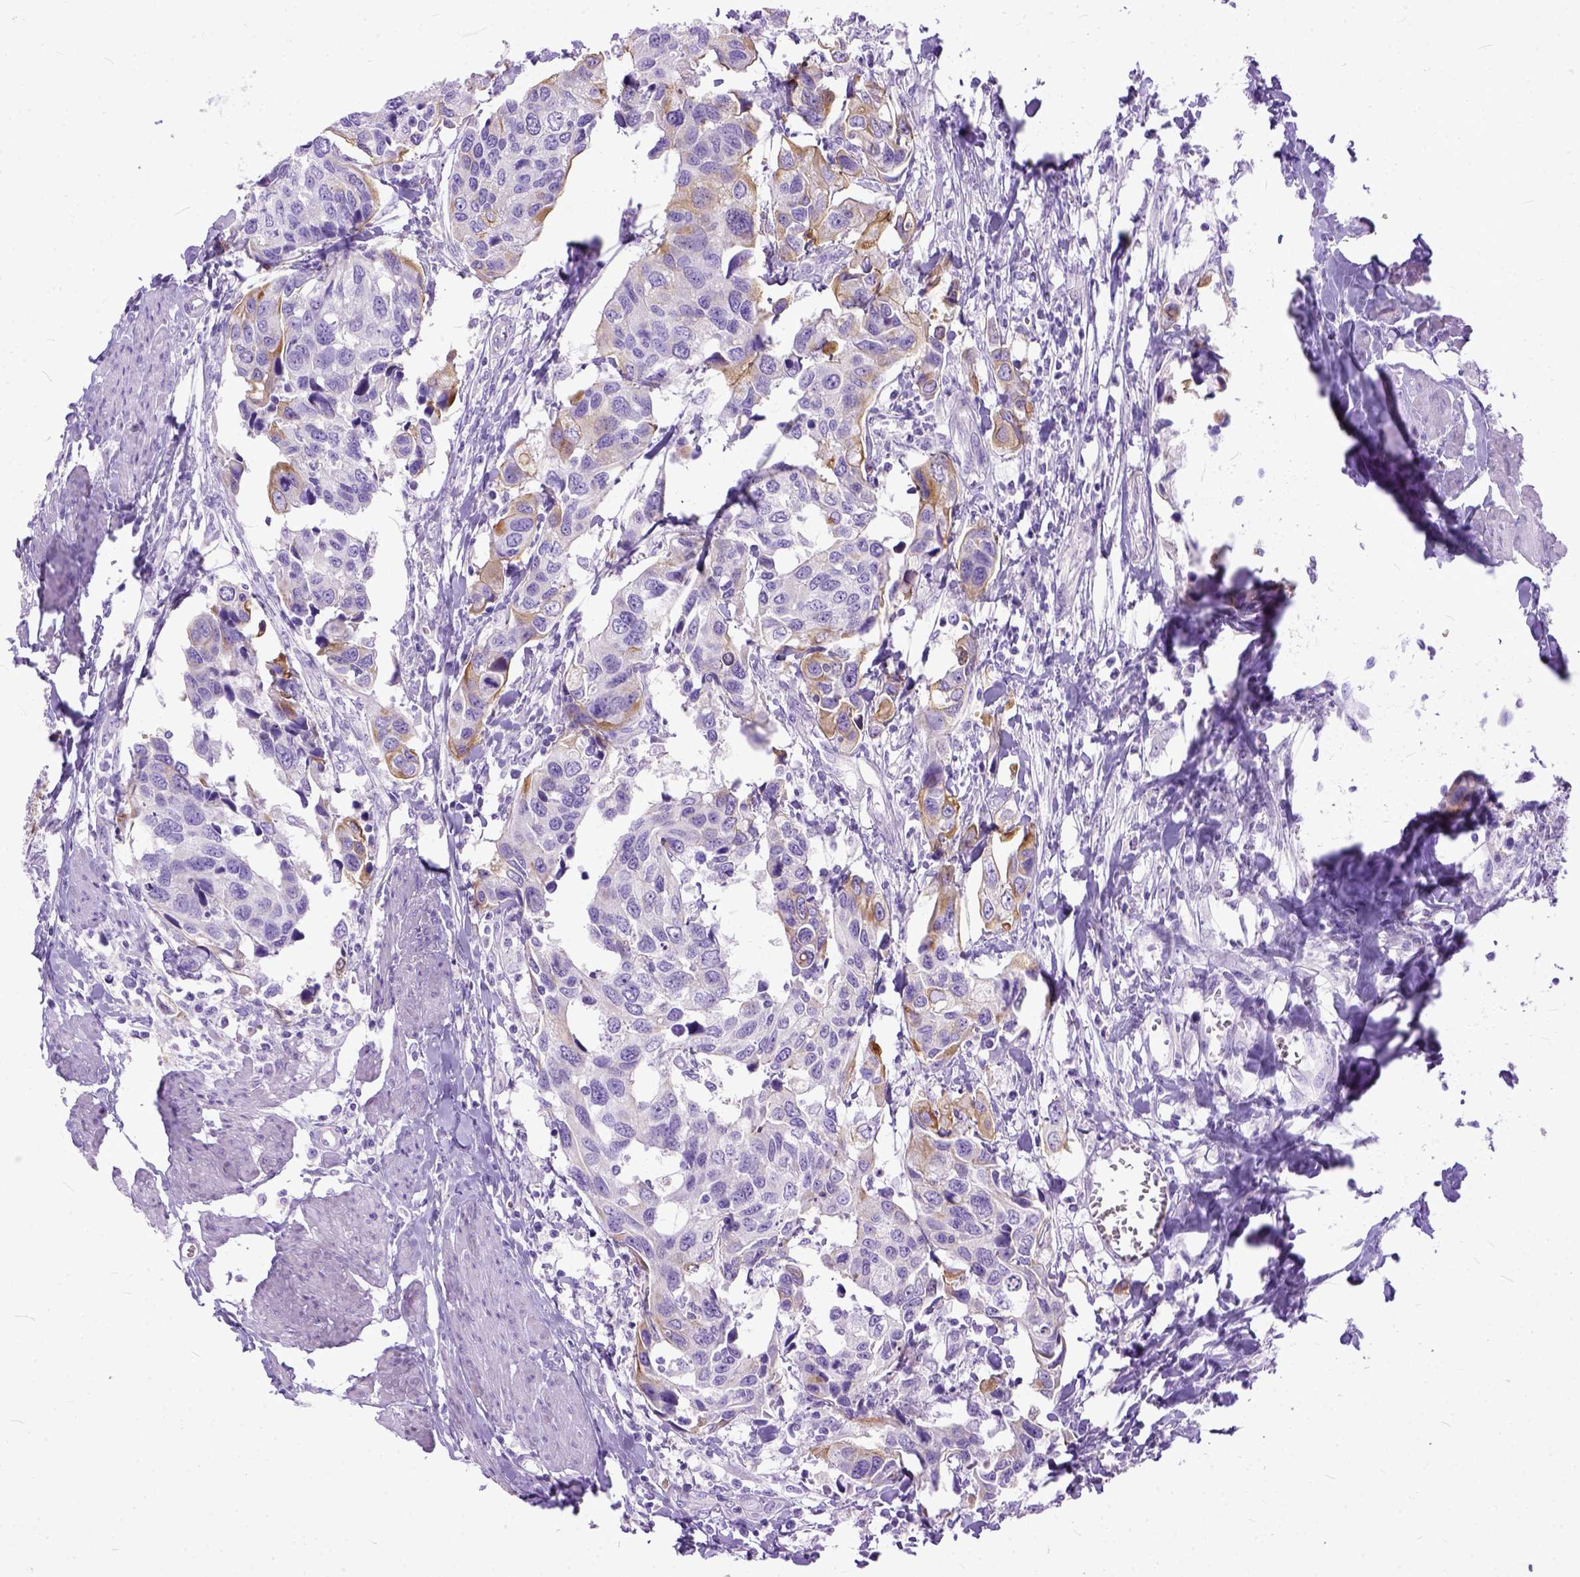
{"staining": {"intensity": "moderate", "quantity": "<25%", "location": "cytoplasmic/membranous"}, "tissue": "urothelial cancer", "cell_type": "Tumor cells", "image_type": "cancer", "snomed": [{"axis": "morphology", "description": "Urothelial carcinoma, High grade"}, {"axis": "topography", "description": "Urinary bladder"}], "caption": "A brown stain highlights moderate cytoplasmic/membranous staining of a protein in human urothelial cancer tumor cells.", "gene": "PPL", "patient": {"sex": "male", "age": 60}}